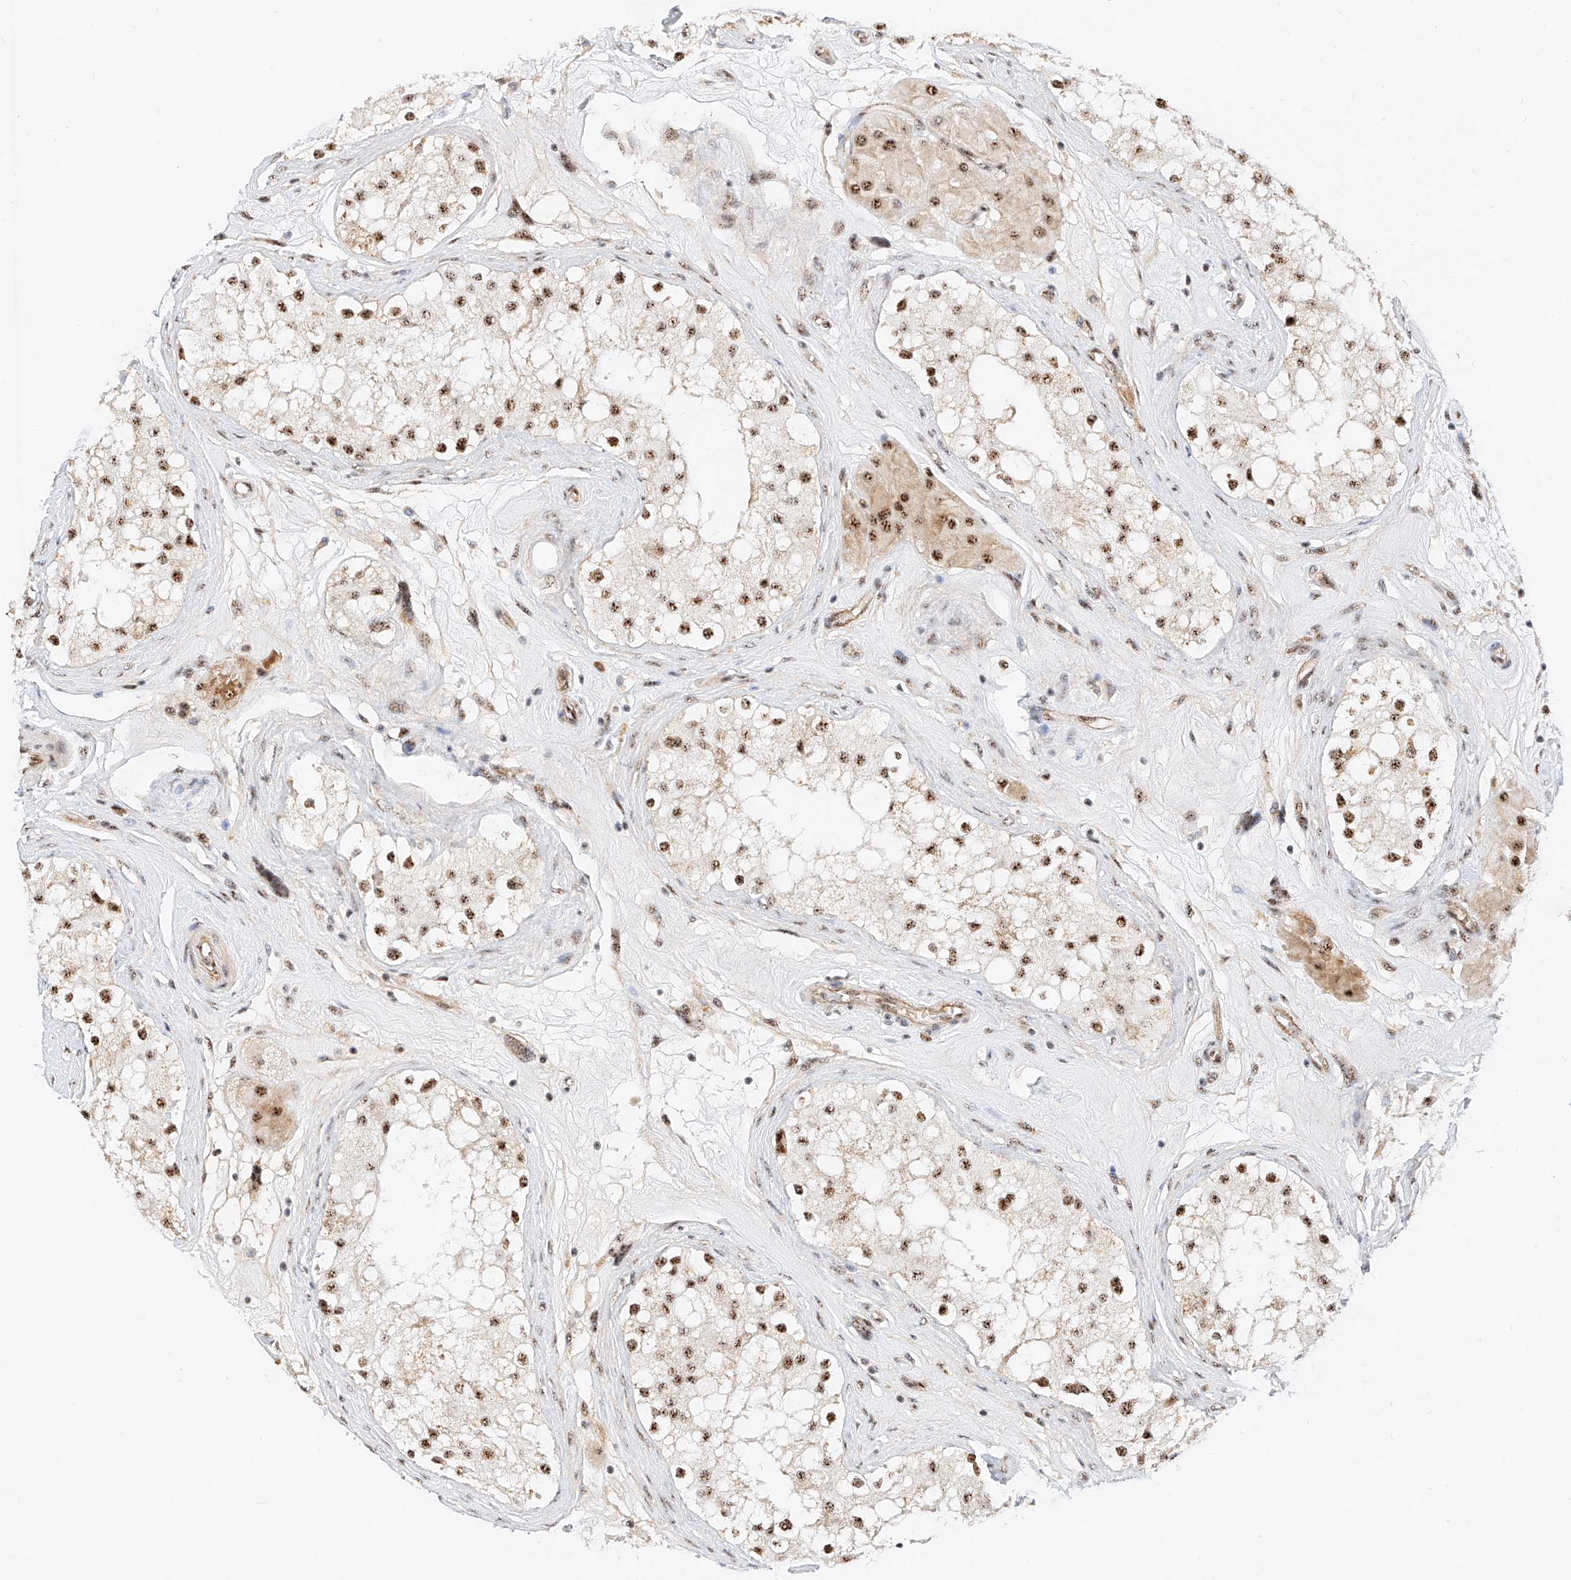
{"staining": {"intensity": "strong", "quantity": ">75%", "location": "nuclear"}, "tissue": "testis", "cell_type": "Cells in seminiferous ducts", "image_type": "normal", "snomed": [{"axis": "morphology", "description": "Normal tissue, NOS"}, {"axis": "topography", "description": "Testis"}], "caption": "Protein staining of unremarkable testis displays strong nuclear positivity in about >75% of cells in seminiferous ducts. The staining was performed using DAB to visualize the protein expression in brown, while the nuclei were stained in blue with hematoxylin (Magnification: 20x).", "gene": "ATXN7L2", "patient": {"sex": "male", "age": 84}}